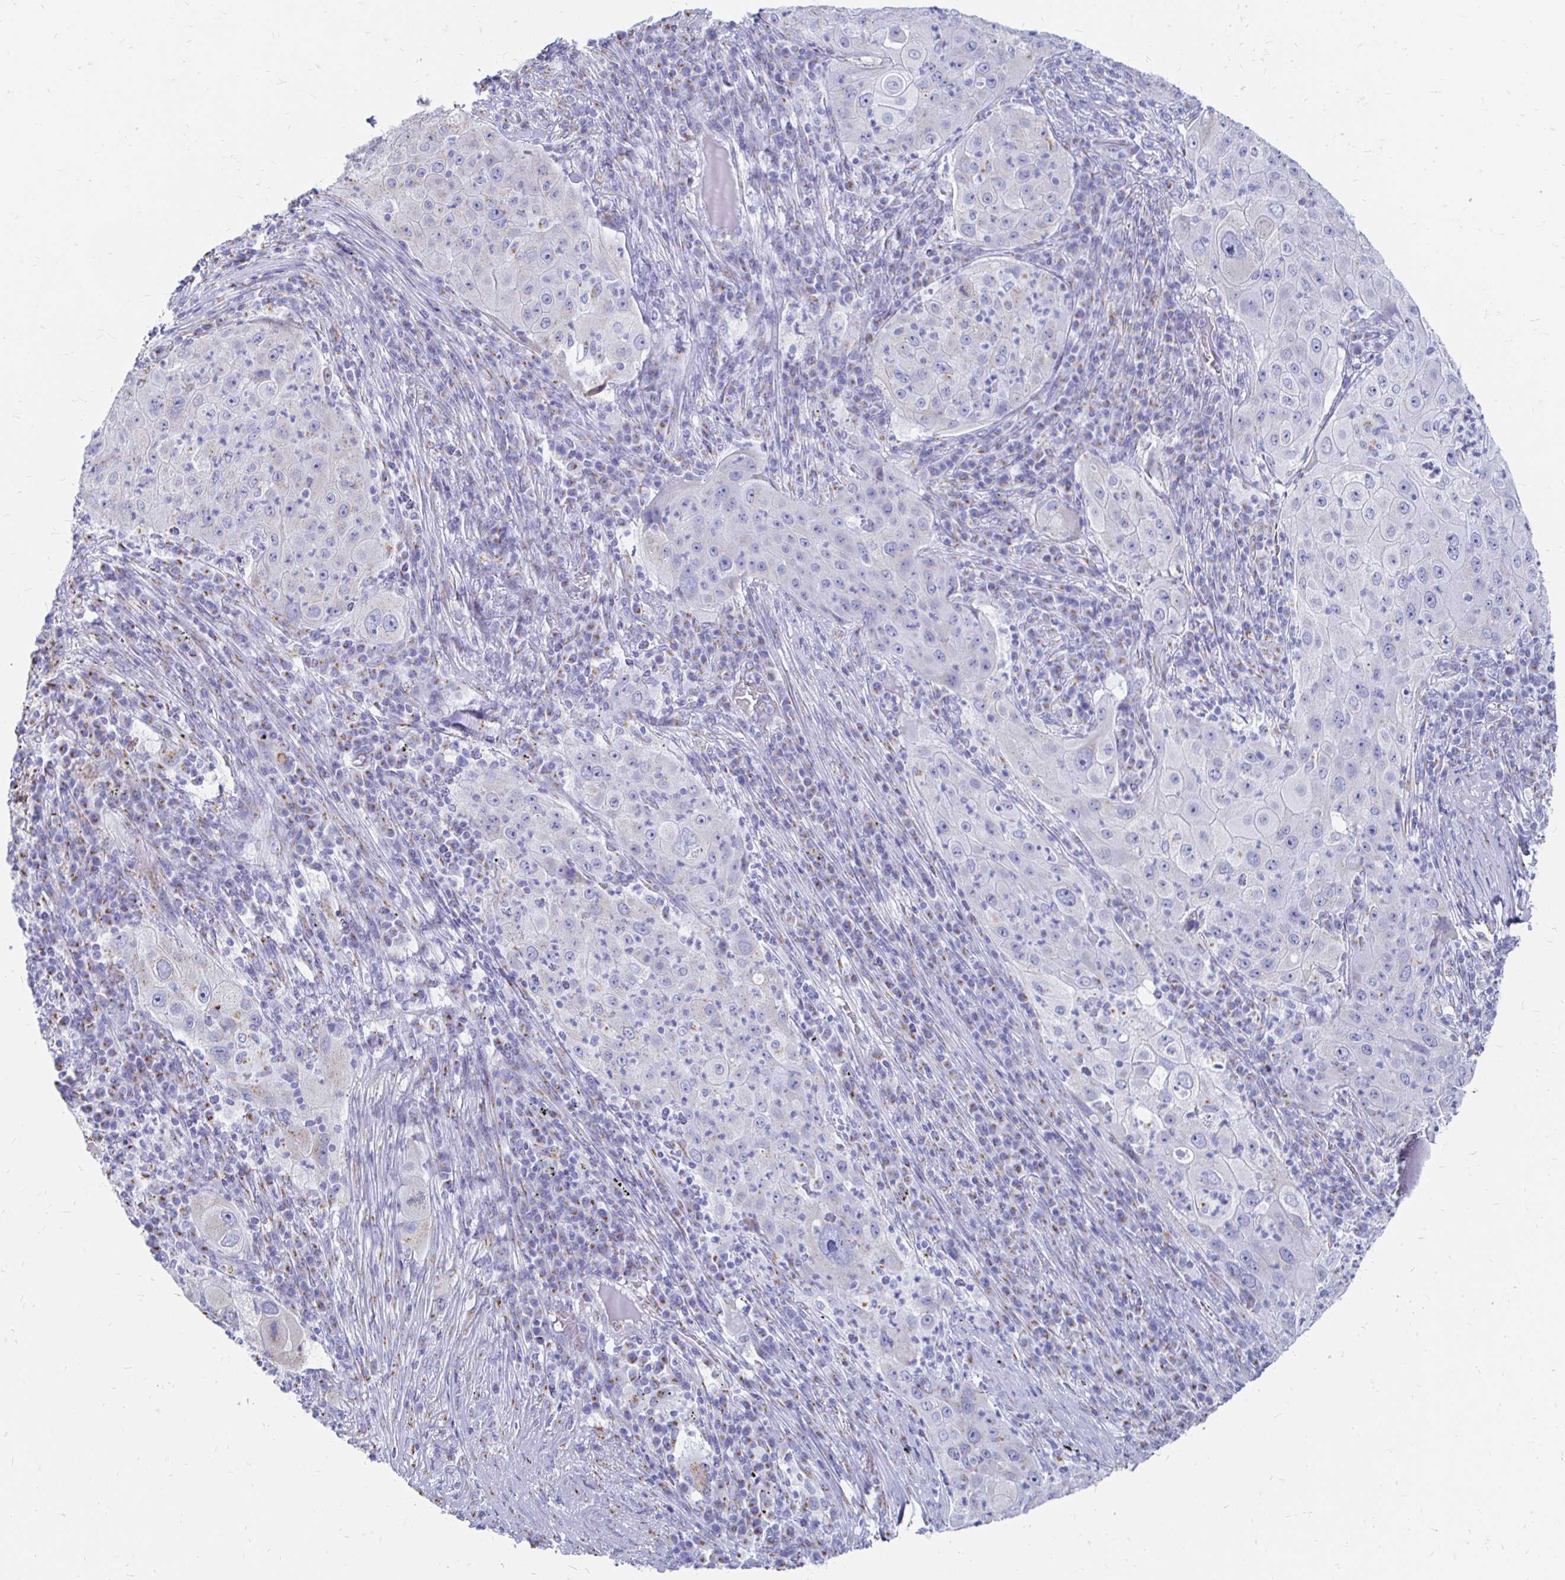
{"staining": {"intensity": "negative", "quantity": "none", "location": "none"}, "tissue": "lung cancer", "cell_type": "Tumor cells", "image_type": "cancer", "snomed": [{"axis": "morphology", "description": "Squamous cell carcinoma, NOS"}, {"axis": "topography", "description": "Lung"}], "caption": "Photomicrograph shows no significant protein positivity in tumor cells of lung squamous cell carcinoma.", "gene": "PAGE4", "patient": {"sex": "female", "age": 59}}